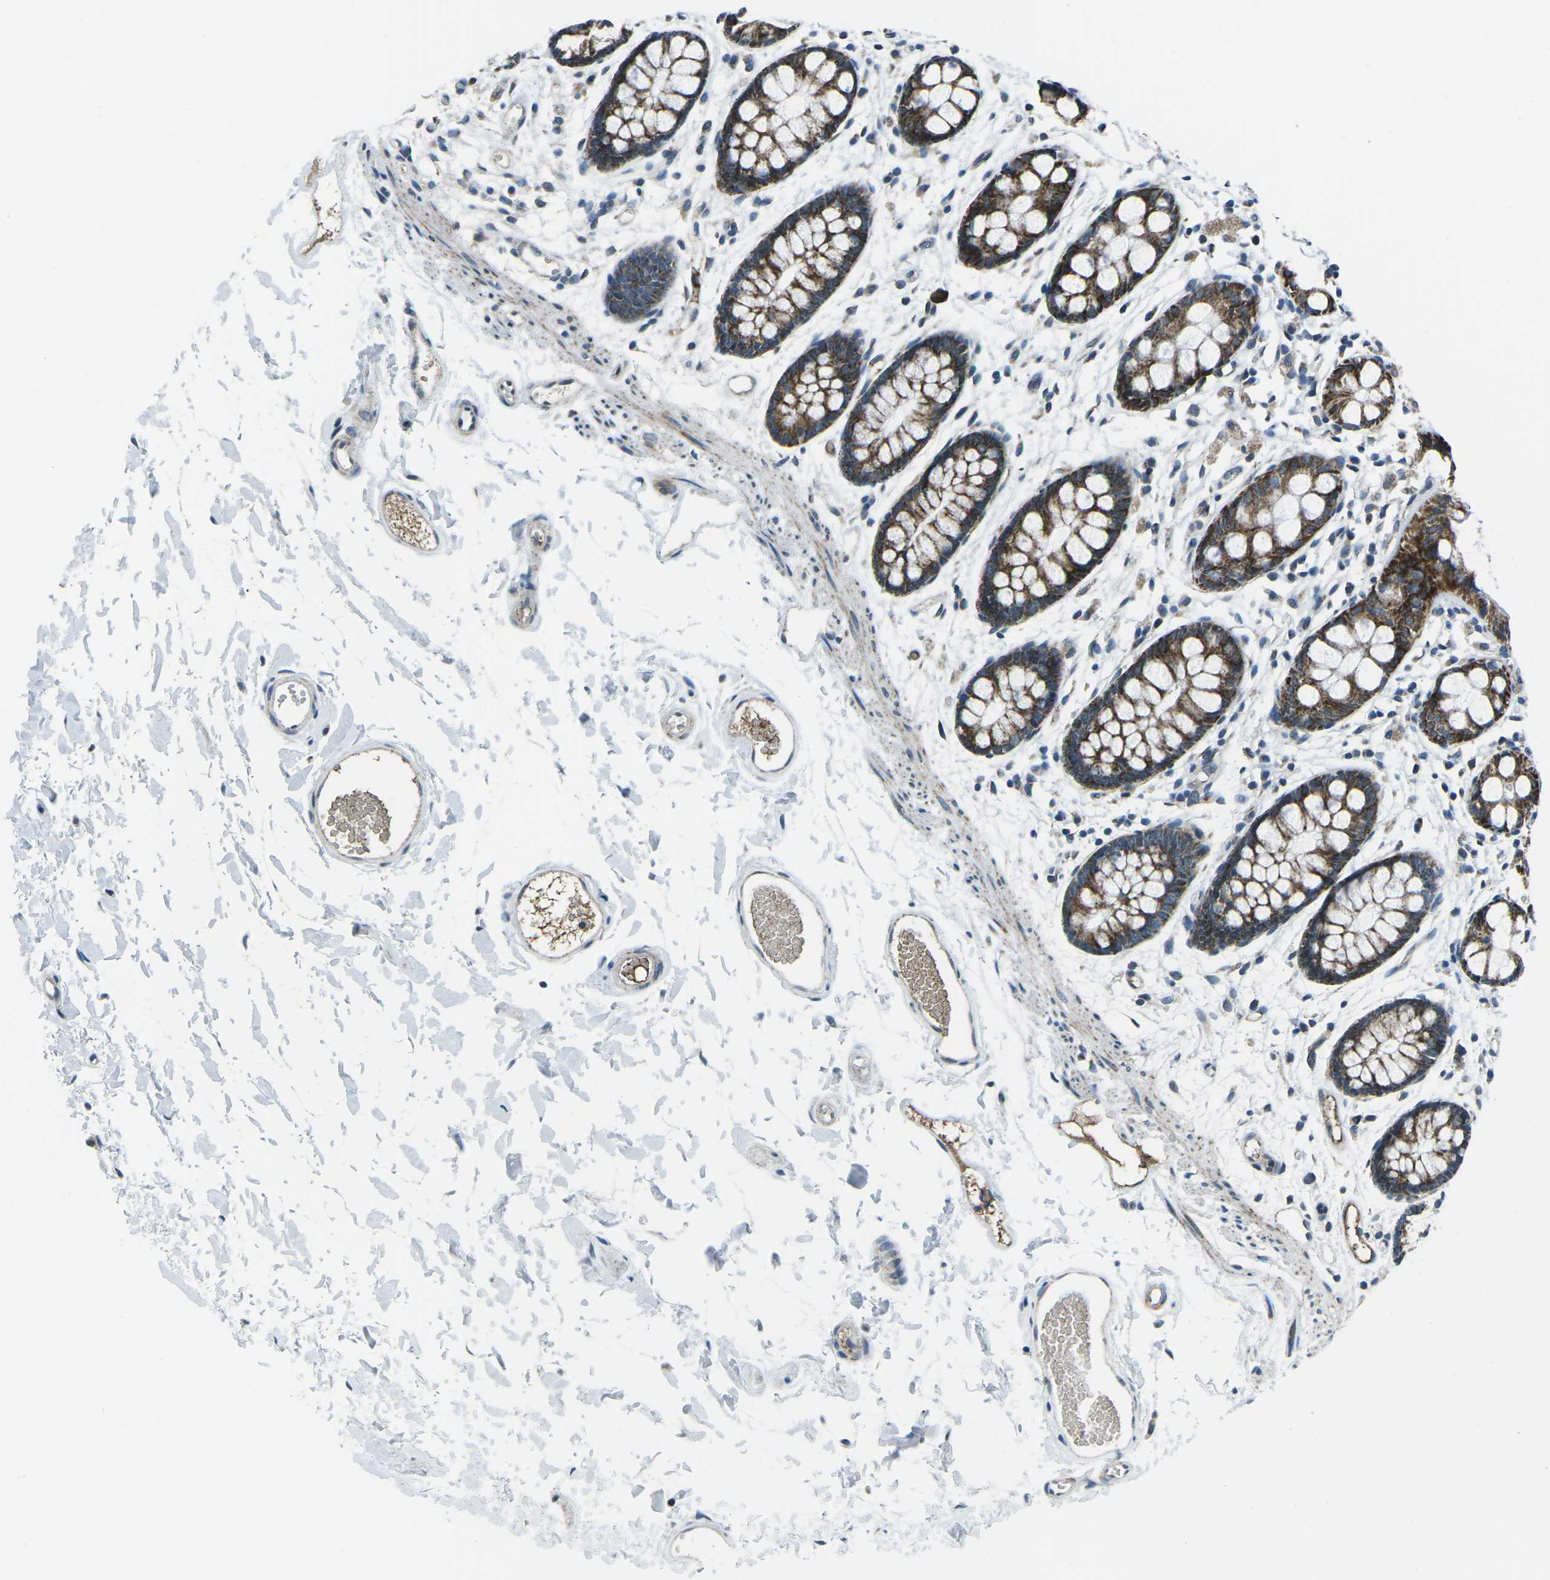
{"staining": {"intensity": "strong", "quantity": ">75%", "location": "cytoplasmic/membranous"}, "tissue": "rectum", "cell_type": "Glandular cells", "image_type": "normal", "snomed": [{"axis": "morphology", "description": "Normal tissue, NOS"}, {"axis": "topography", "description": "Rectum"}], "caption": "The image exhibits immunohistochemical staining of normal rectum. There is strong cytoplasmic/membranous expression is present in approximately >75% of glandular cells.", "gene": "RFESD", "patient": {"sex": "female", "age": 66}}